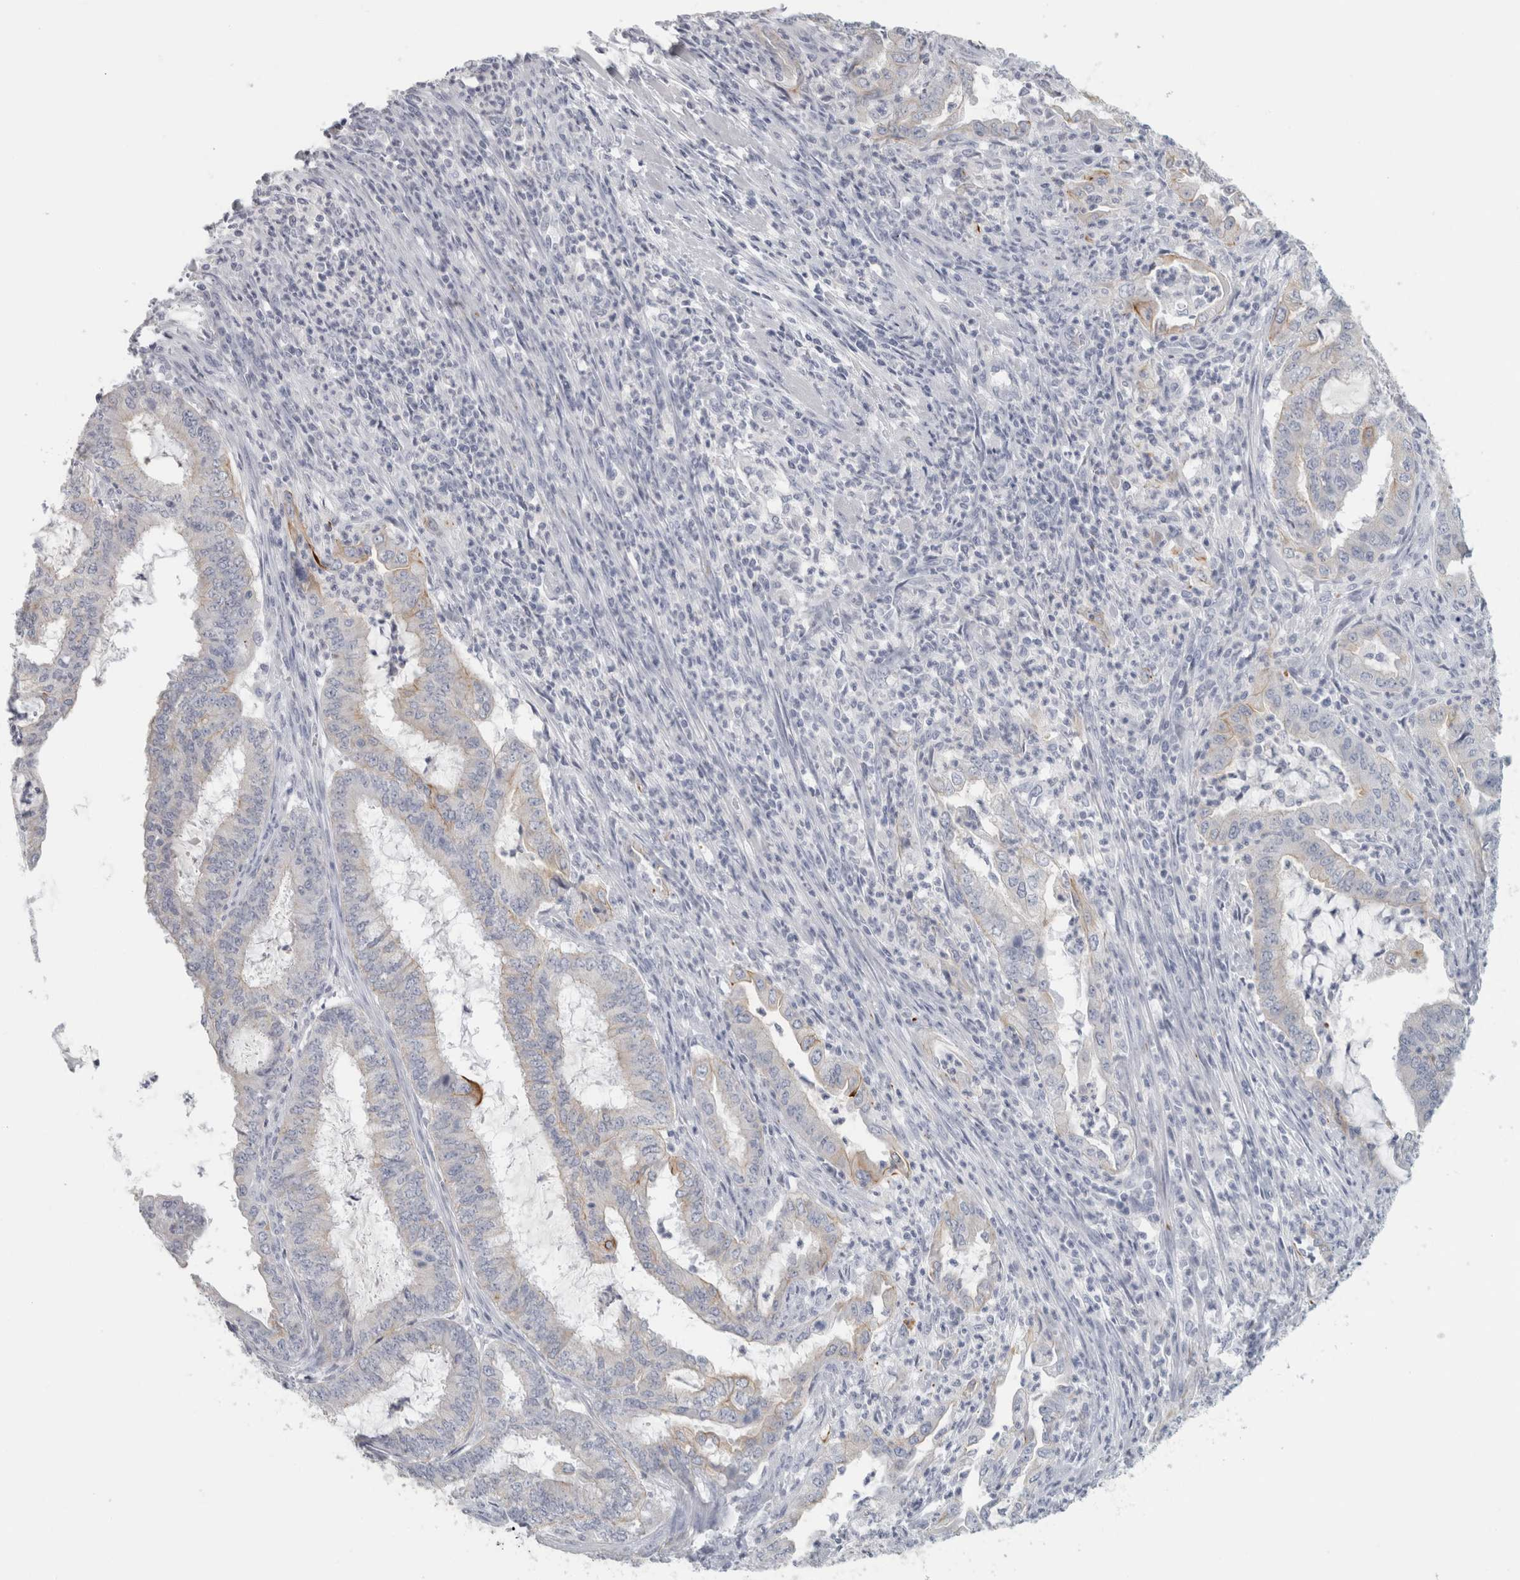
{"staining": {"intensity": "negative", "quantity": "none", "location": "none"}, "tissue": "endometrial cancer", "cell_type": "Tumor cells", "image_type": "cancer", "snomed": [{"axis": "morphology", "description": "Adenocarcinoma, NOS"}, {"axis": "topography", "description": "Endometrium"}], "caption": "An image of human endometrial cancer is negative for staining in tumor cells. Brightfield microscopy of immunohistochemistry stained with DAB (3,3'-diaminobenzidine) (brown) and hematoxylin (blue), captured at high magnification.", "gene": "SLC28A3", "patient": {"sex": "female", "age": 49}}